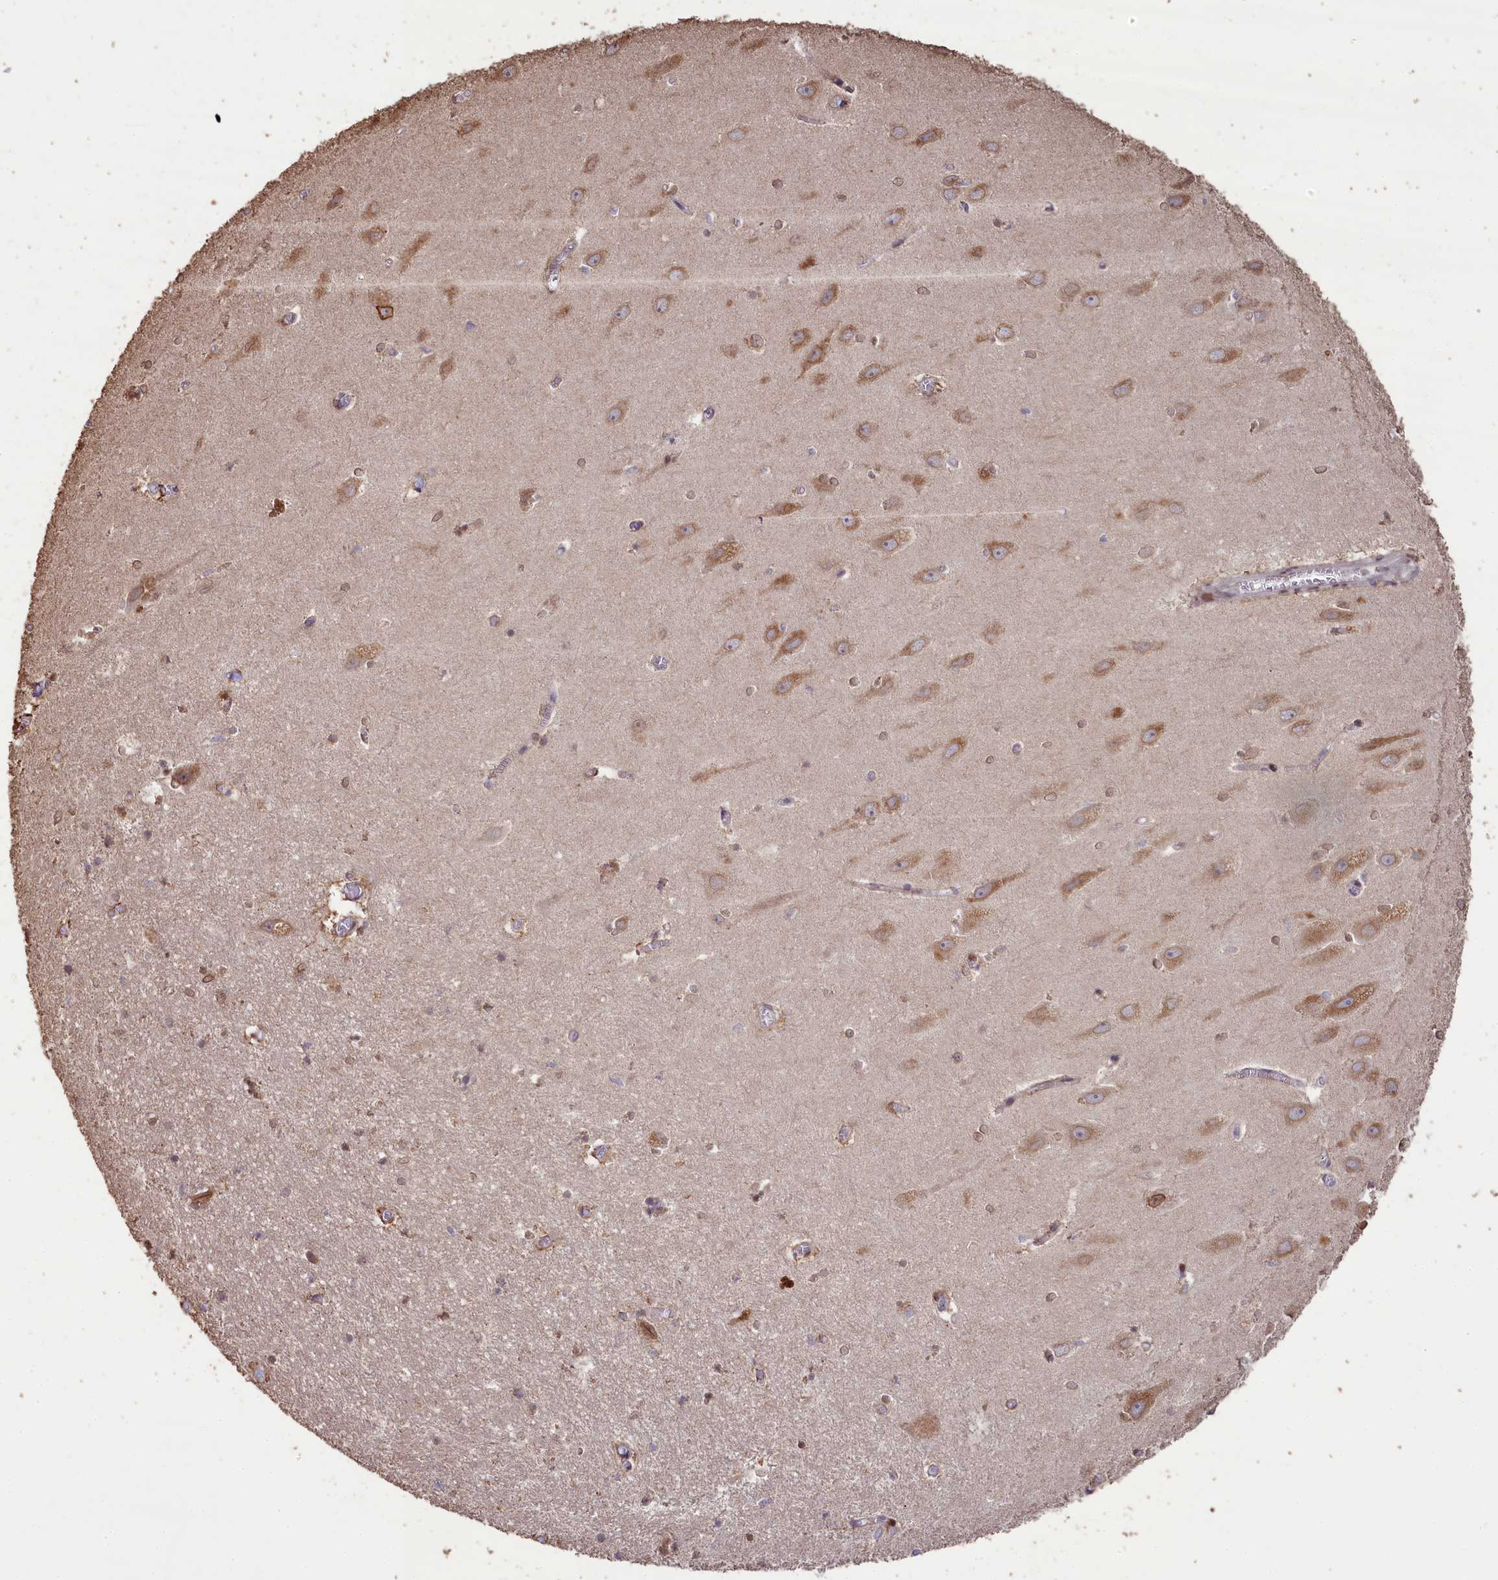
{"staining": {"intensity": "moderate", "quantity": "<25%", "location": "nuclear"}, "tissue": "hippocampus", "cell_type": "Glial cells", "image_type": "normal", "snomed": [{"axis": "morphology", "description": "Normal tissue, NOS"}, {"axis": "topography", "description": "Hippocampus"}], "caption": "Immunohistochemical staining of normal hippocampus displays low levels of moderate nuclear staining in approximately <25% of glial cells.", "gene": "SLC38A7", "patient": {"sex": "female", "age": 64}}